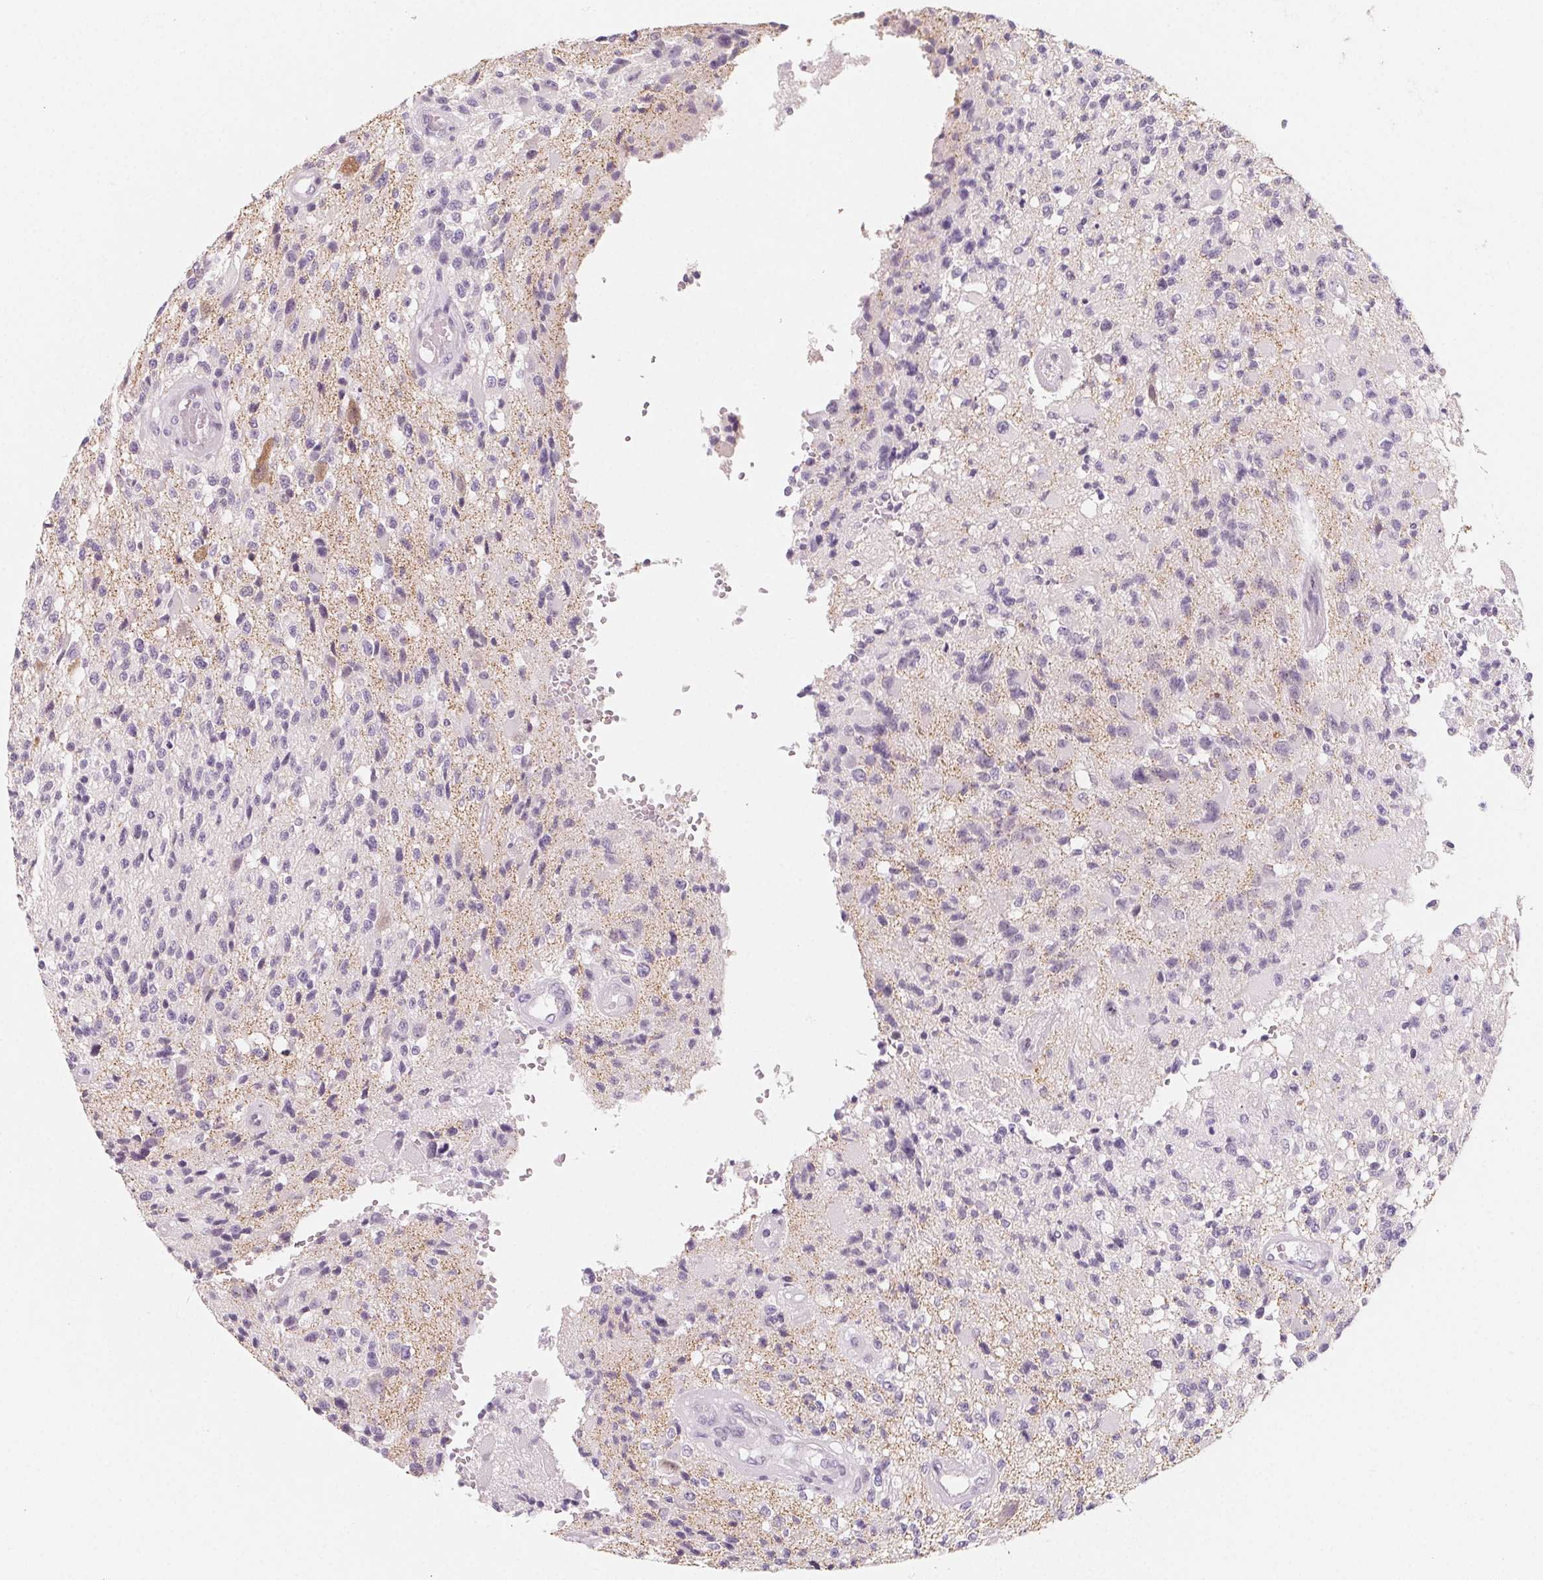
{"staining": {"intensity": "negative", "quantity": "none", "location": "none"}, "tissue": "glioma", "cell_type": "Tumor cells", "image_type": "cancer", "snomed": [{"axis": "morphology", "description": "Glioma, malignant, High grade"}, {"axis": "topography", "description": "Brain"}], "caption": "Immunohistochemistry photomicrograph of human glioma stained for a protein (brown), which demonstrates no staining in tumor cells. (DAB (3,3'-diaminobenzidine) immunohistochemistry (IHC), high magnification).", "gene": "SH3GL2", "patient": {"sex": "female", "age": 63}}